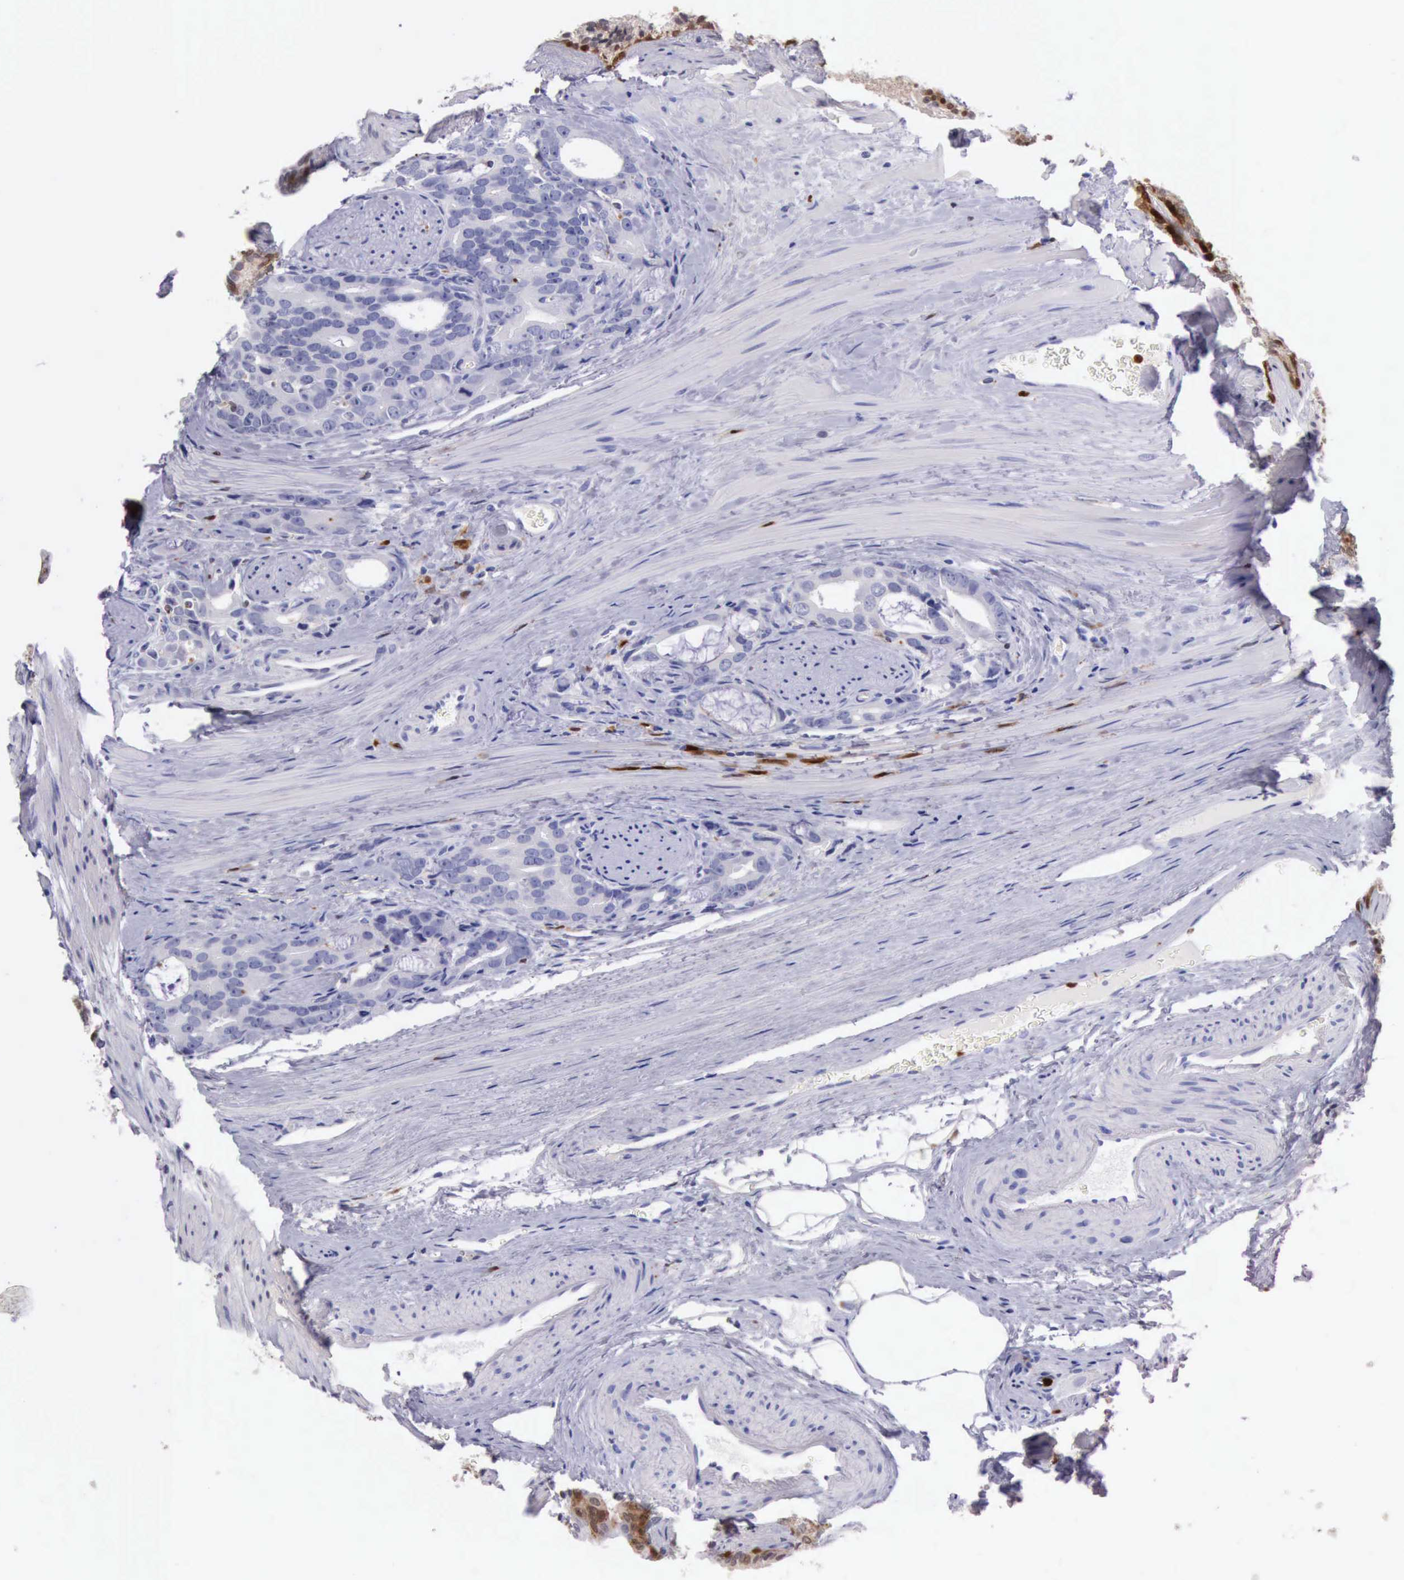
{"staining": {"intensity": "negative", "quantity": "none", "location": "none"}, "tissue": "prostate cancer", "cell_type": "Tumor cells", "image_type": "cancer", "snomed": [{"axis": "morphology", "description": "Adenocarcinoma, Medium grade"}, {"axis": "topography", "description": "Prostate"}], "caption": "High magnification brightfield microscopy of prostate cancer (adenocarcinoma (medium-grade)) stained with DAB (brown) and counterstained with hematoxylin (blue): tumor cells show no significant expression.", "gene": "CSTA", "patient": {"sex": "male", "age": 53}}